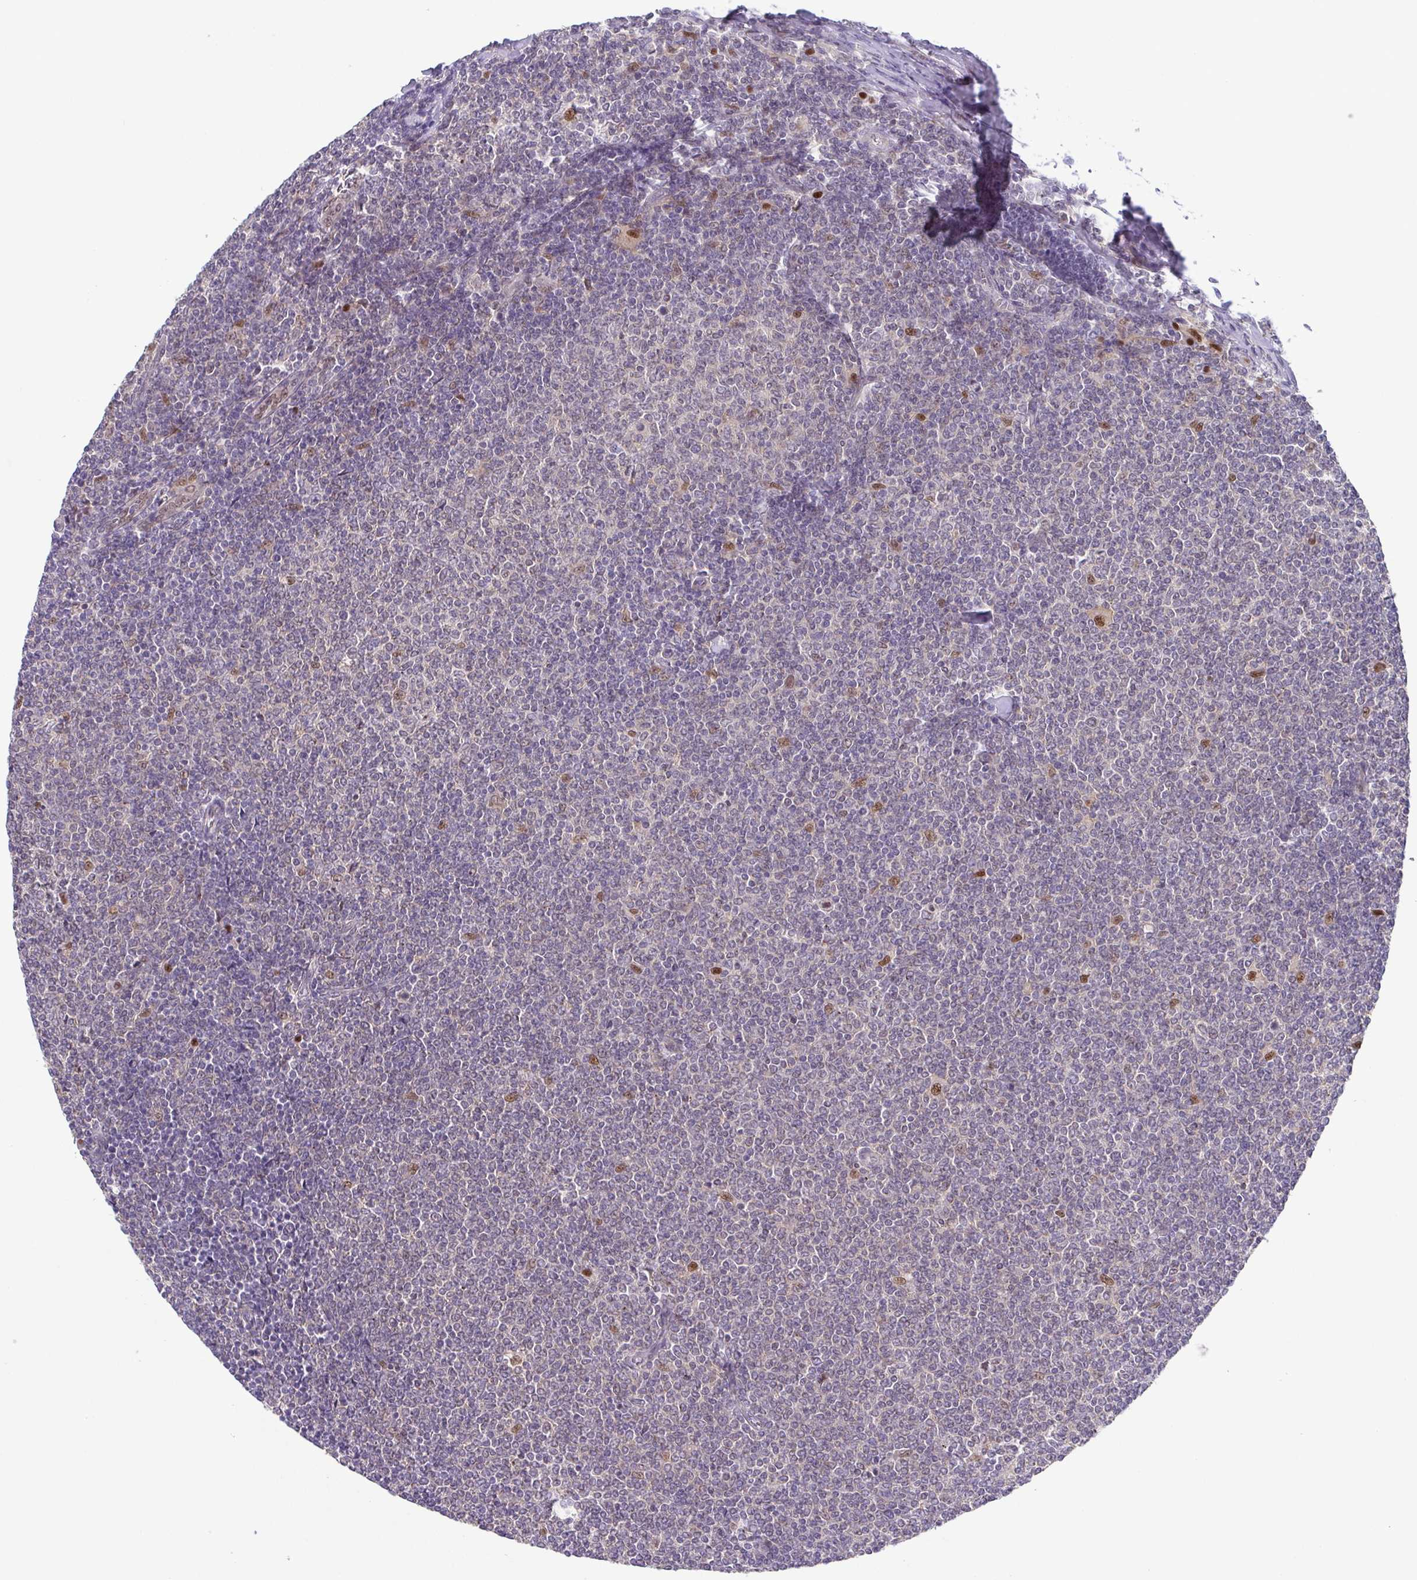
{"staining": {"intensity": "negative", "quantity": "none", "location": "none"}, "tissue": "lymphoma", "cell_type": "Tumor cells", "image_type": "cancer", "snomed": [{"axis": "morphology", "description": "Malignant lymphoma, non-Hodgkin's type, Low grade"}, {"axis": "topography", "description": "Lymph node"}], "caption": "Tumor cells show no significant staining in lymphoma. (Stains: DAB immunohistochemistry with hematoxylin counter stain, Microscopy: brightfield microscopy at high magnification).", "gene": "UBE2Q1", "patient": {"sex": "male", "age": 52}}